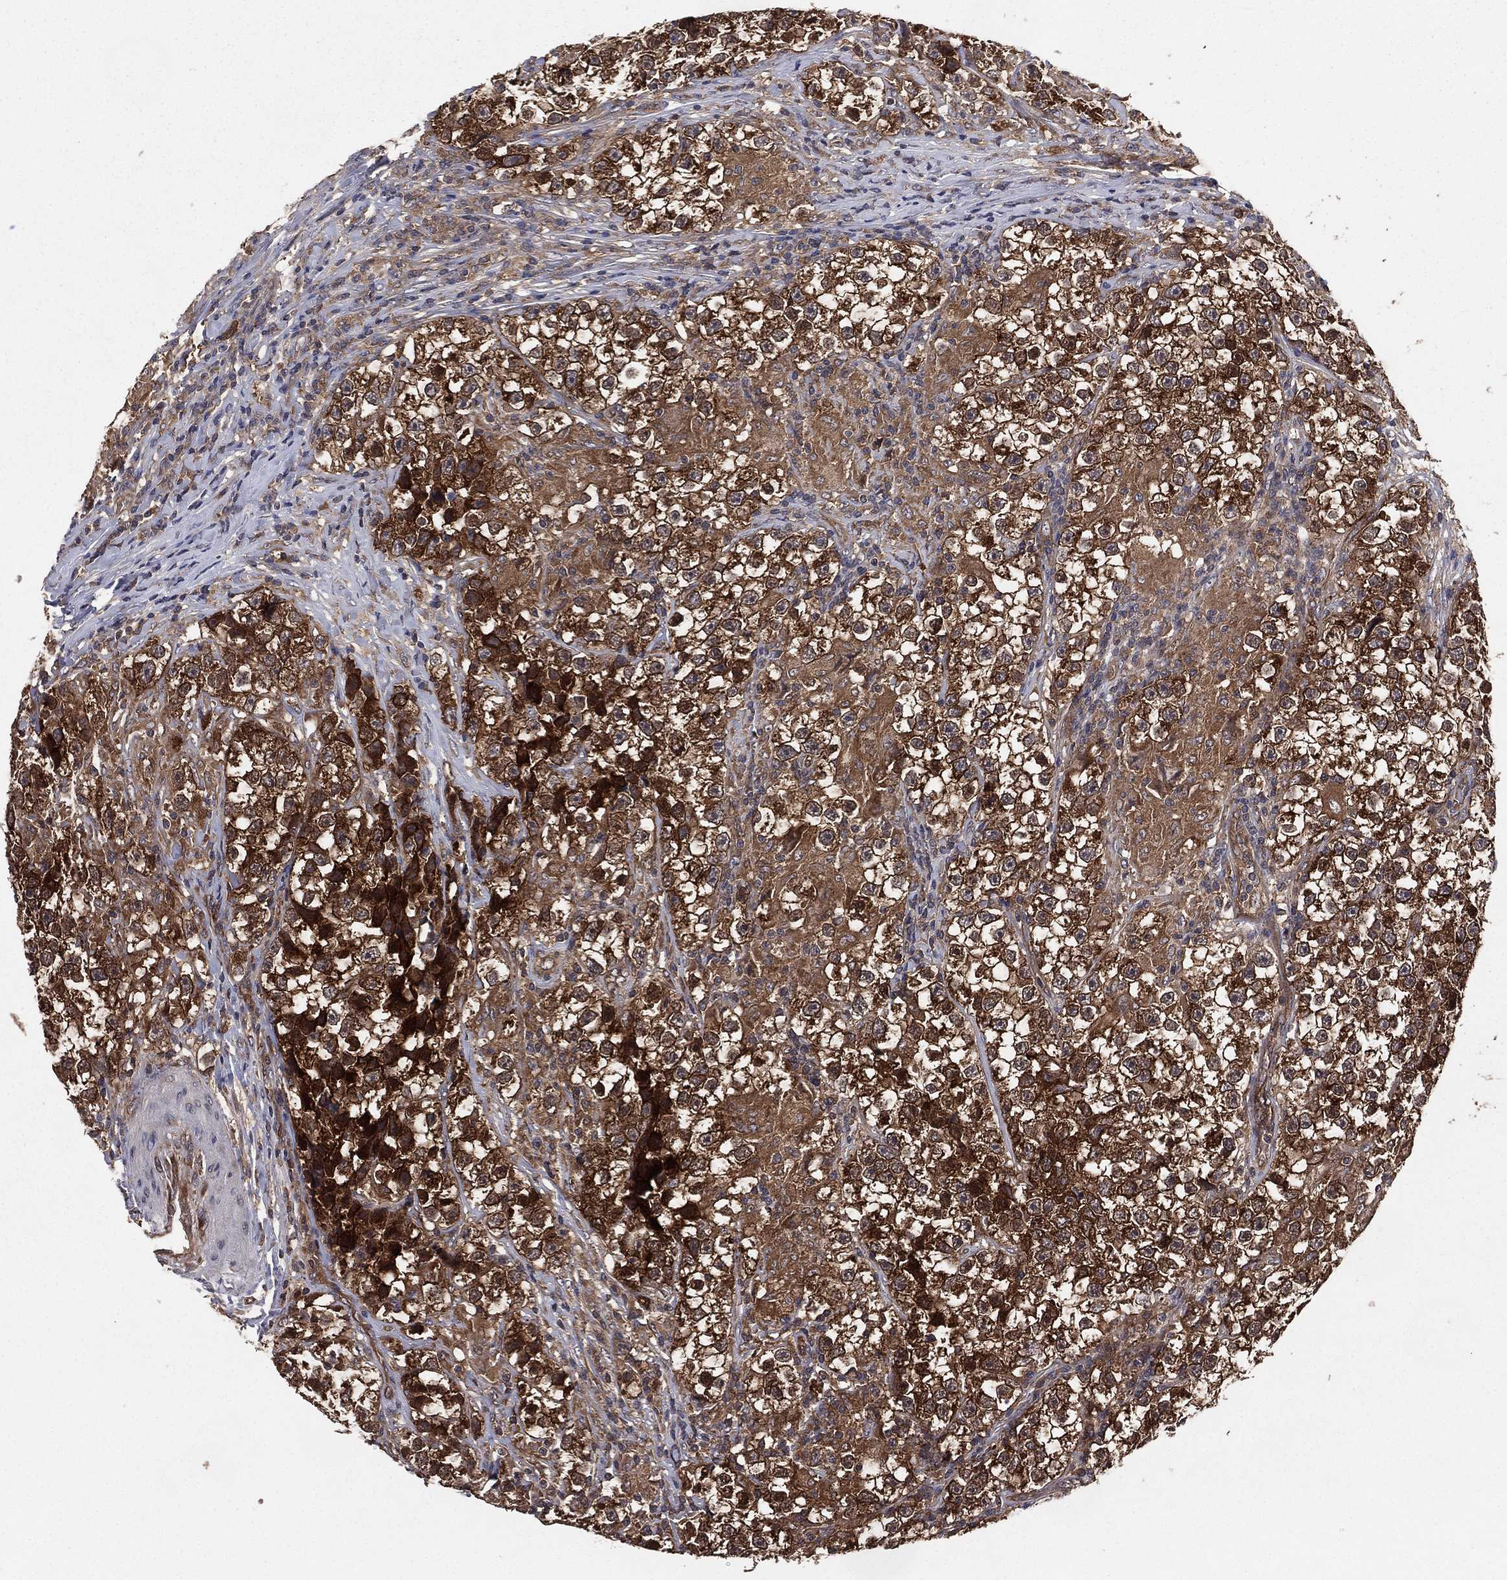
{"staining": {"intensity": "strong", "quantity": ">75%", "location": "cytoplasmic/membranous"}, "tissue": "testis cancer", "cell_type": "Tumor cells", "image_type": "cancer", "snomed": [{"axis": "morphology", "description": "Seminoma, NOS"}, {"axis": "topography", "description": "Testis"}], "caption": "A high-resolution image shows immunohistochemistry (IHC) staining of testis seminoma, which shows strong cytoplasmic/membranous staining in approximately >75% of tumor cells. Ihc stains the protein in brown and the nuclei are stained blue.", "gene": "CERT1", "patient": {"sex": "male", "age": 46}}